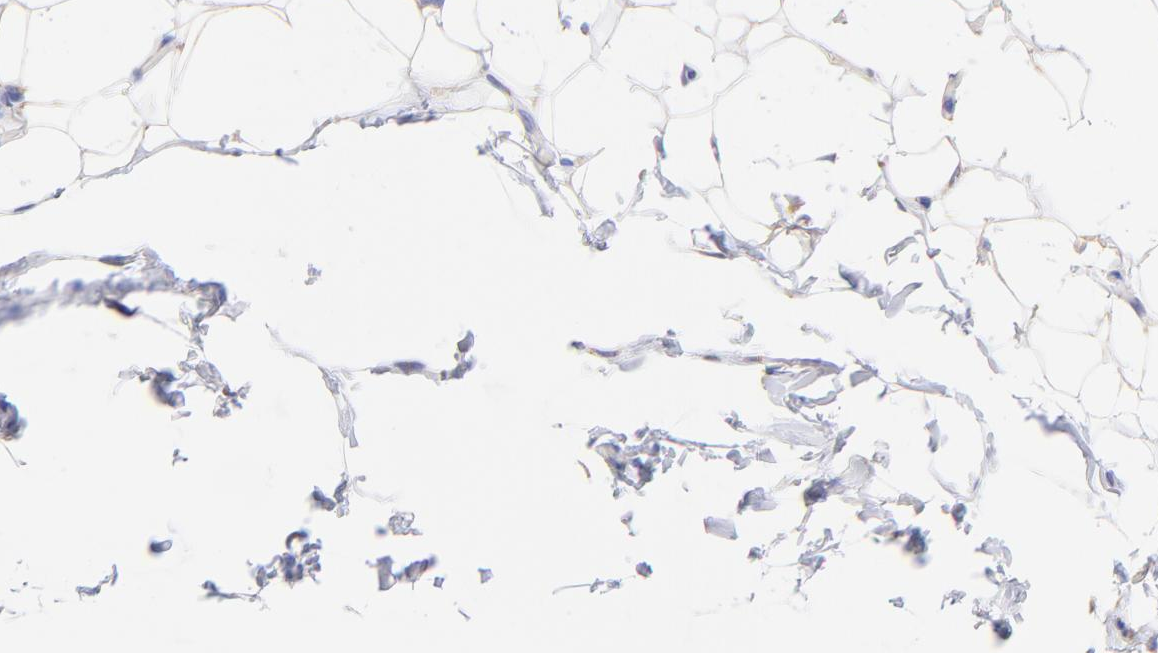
{"staining": {"intensity": "negative", "quantity": "none", "location": "none"}, "tissue": "adipose tissue", "cell_type": "Adipocytes", "image_type": "normal", "snomed": [{"axis": "morphology", "description": "Normal tissue, NOS"}, {"axis": "topography", "description": "Soft tissue"}], "caption": "This is a histopathology image of immunohistochemistry (IHC) staining of benign adipose tissue, which shows no staining in adipocytes.", "gene": "SPARC", "patient": {"sex": "male", "age": 26}}